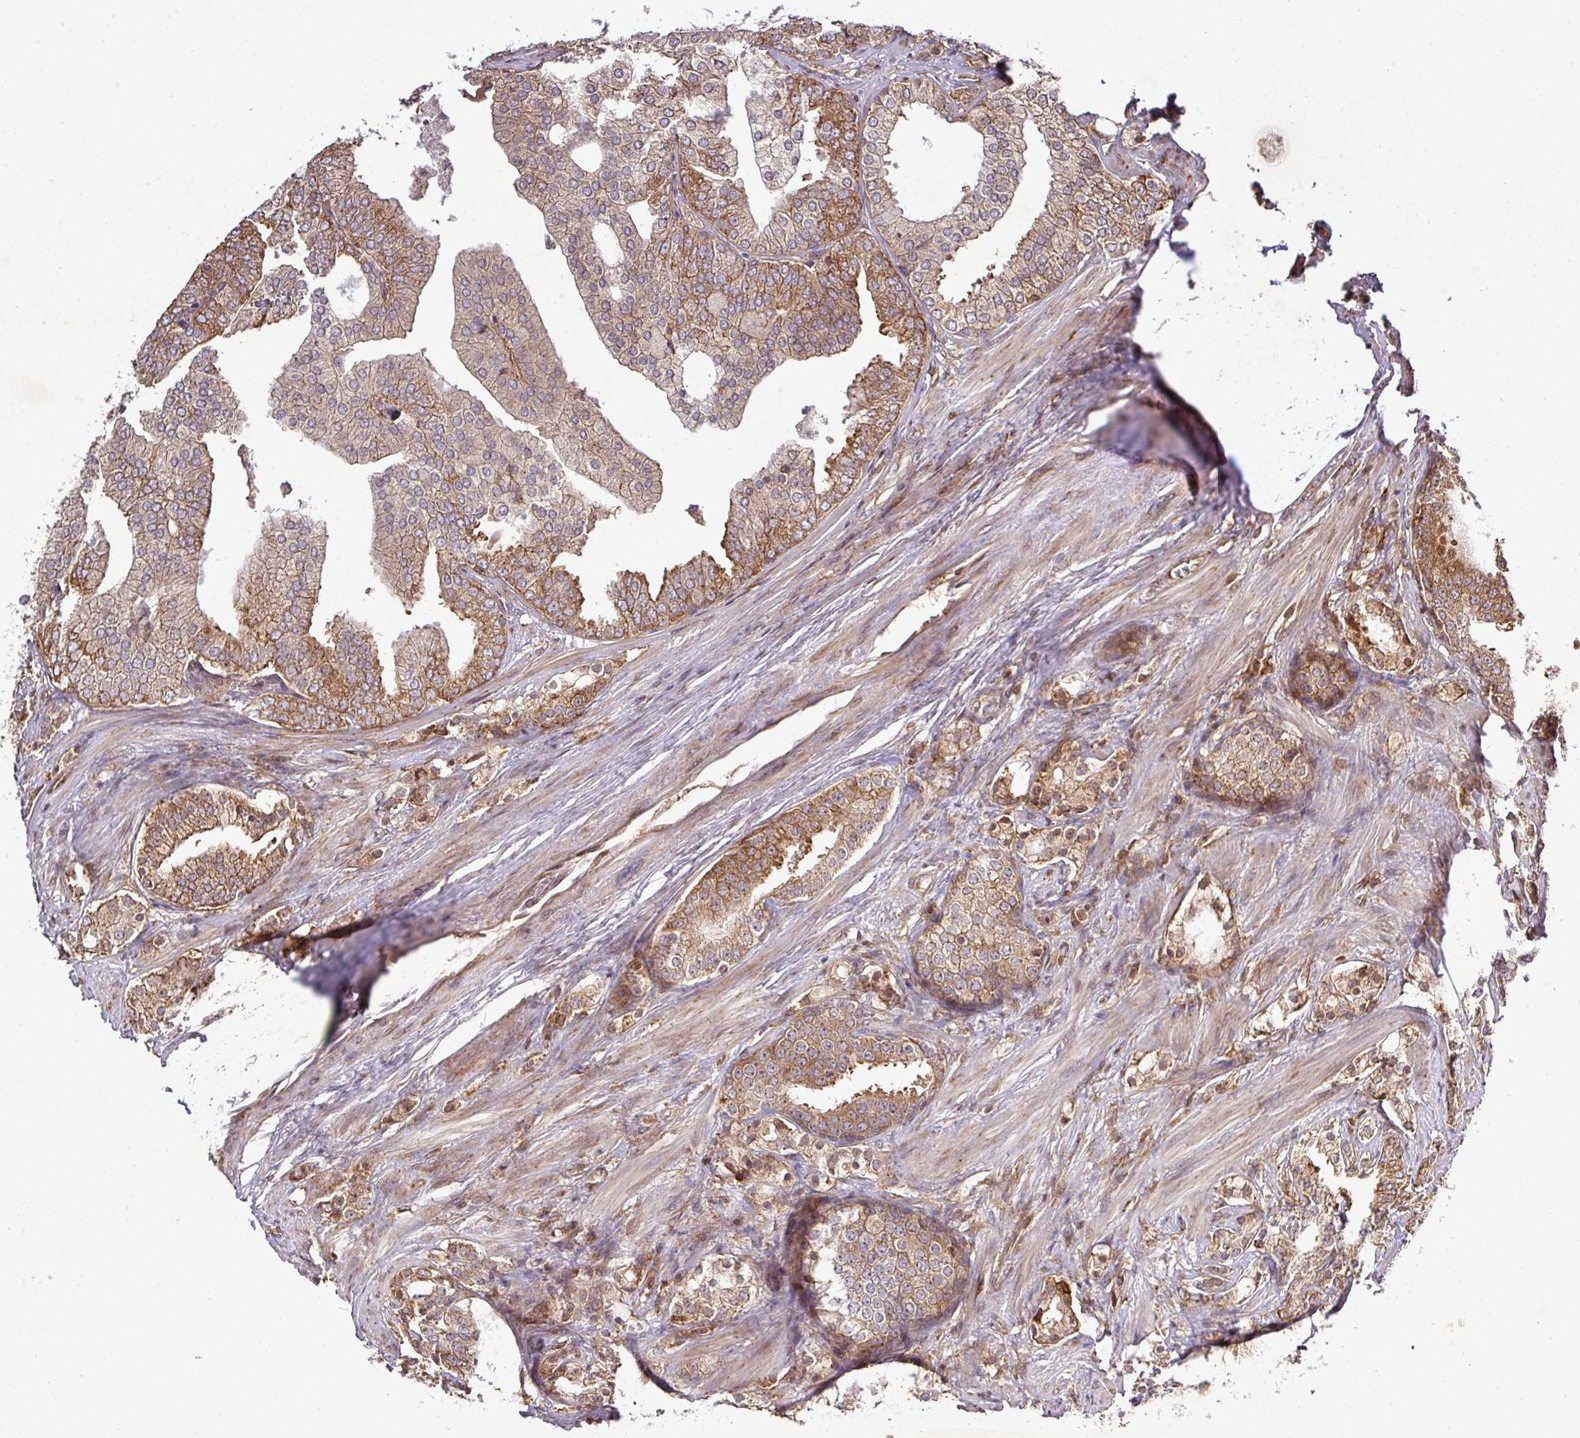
{"staining": {"intensity": "moderate", "quantity": ">75%", "location": "cytoplasmic/membranous"}, "tissue": "prostate cancer", "cell_type": "Tumor cells", "image_type": "cancer", "snomed": [{"axis": "morphology", "description": "Adenocarcinoma, High grade"}, {"axis": "topography", "description": "Prostate"}], "caption": "Tumor cells demonstrate medium levels of moderate cytoplasmic/membranous expression in approximately >75% of cells in prostate cancer.", "gene": "LRRC74B", "patient": {"sex": "male", "age": 50}}